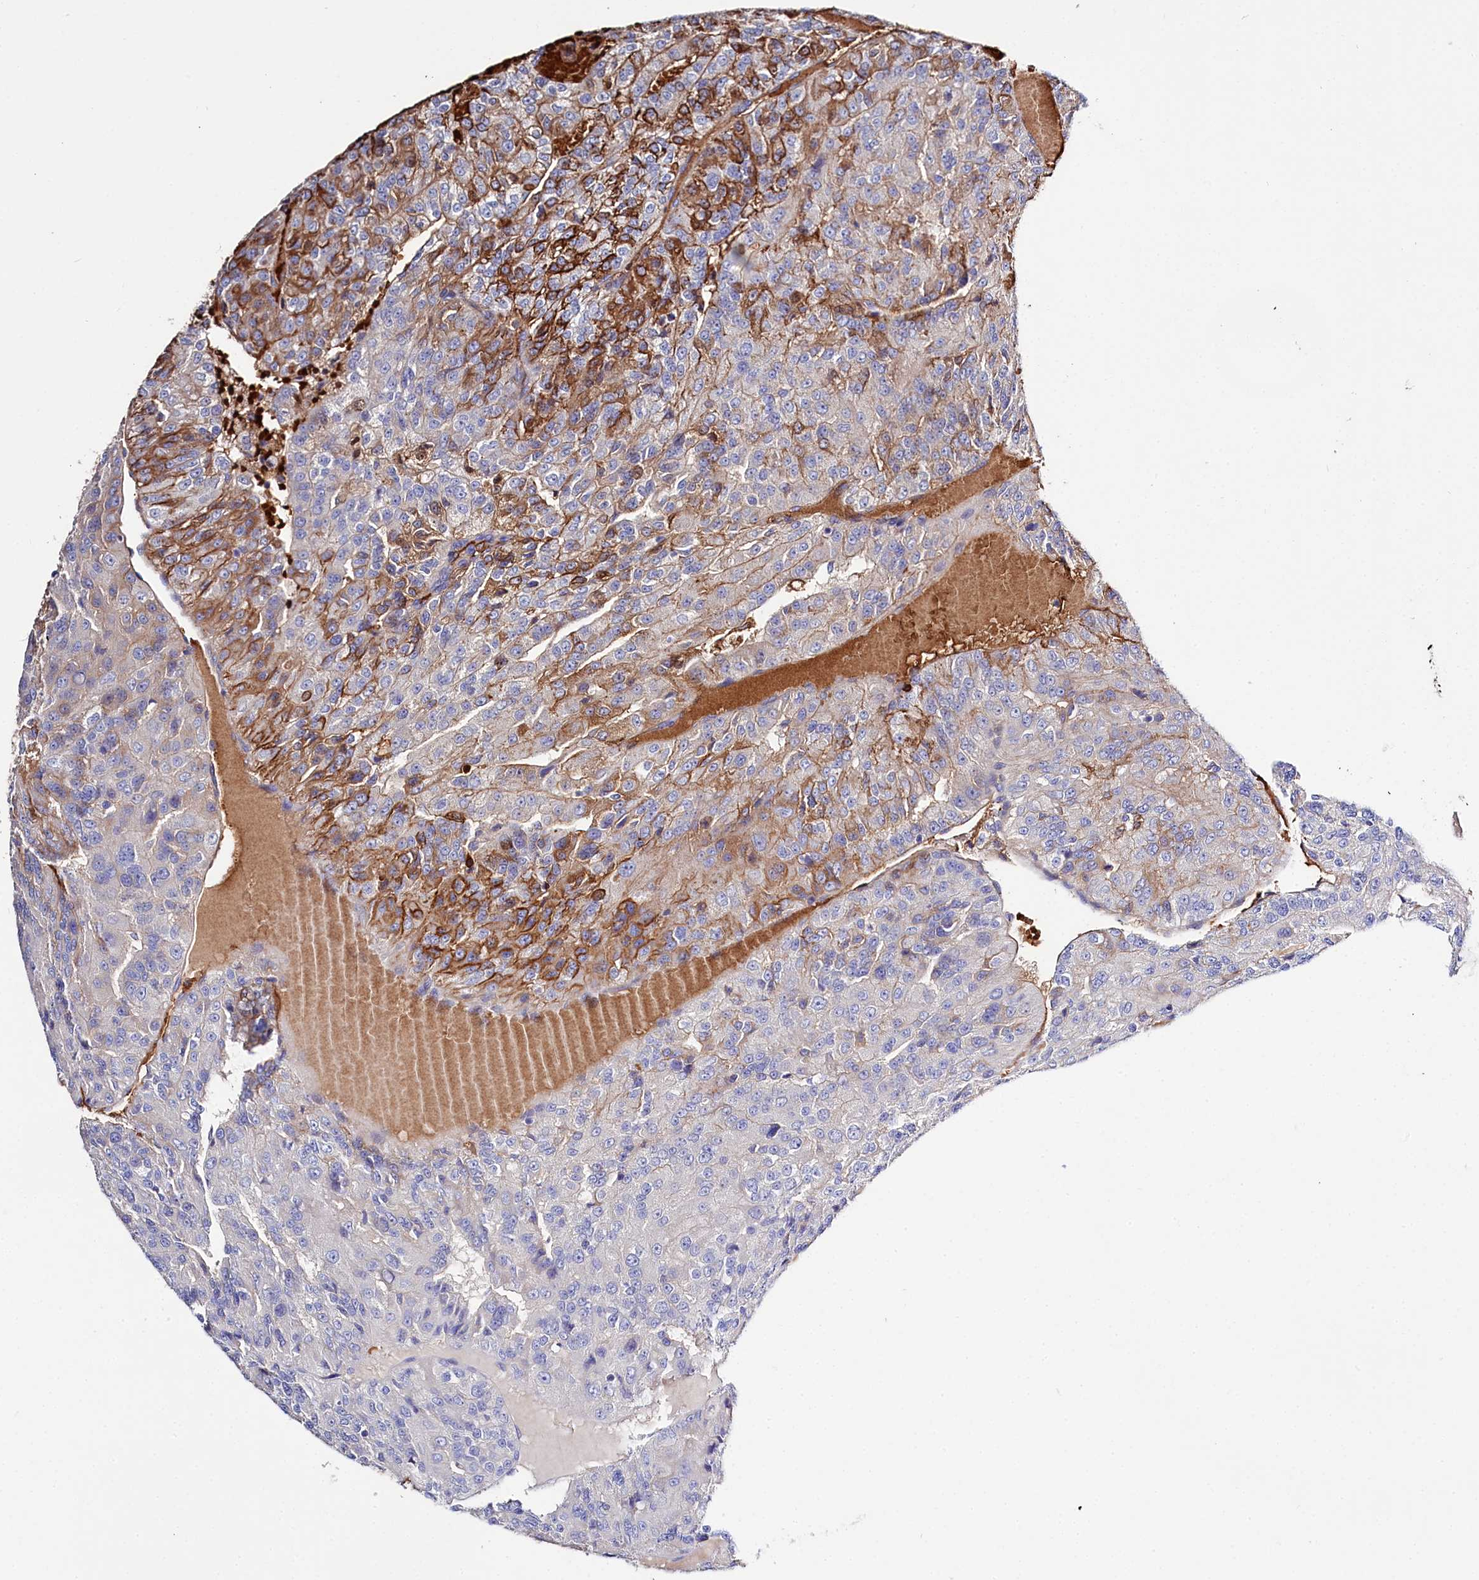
{"staining": {"intensity": "strong", "quantity": "<25%", "location": "cytoplasmic/membranous"}, "tissue": "renal cancer", "cell_type": "Tumor cells", "image_type": "cancer", "snomed": [{"axis": "morphology", "description": "Adenocarcinoma, NOS"}, {"axis": "topography", "description": "Kidney"}], "caption": "Renal cancer tissue exhibits strong cytoplasmic/membranous expression in approximately <25% of tumor cells", "gene": "RPUSD3", "patient": {"sex": "female", "age": 63}}